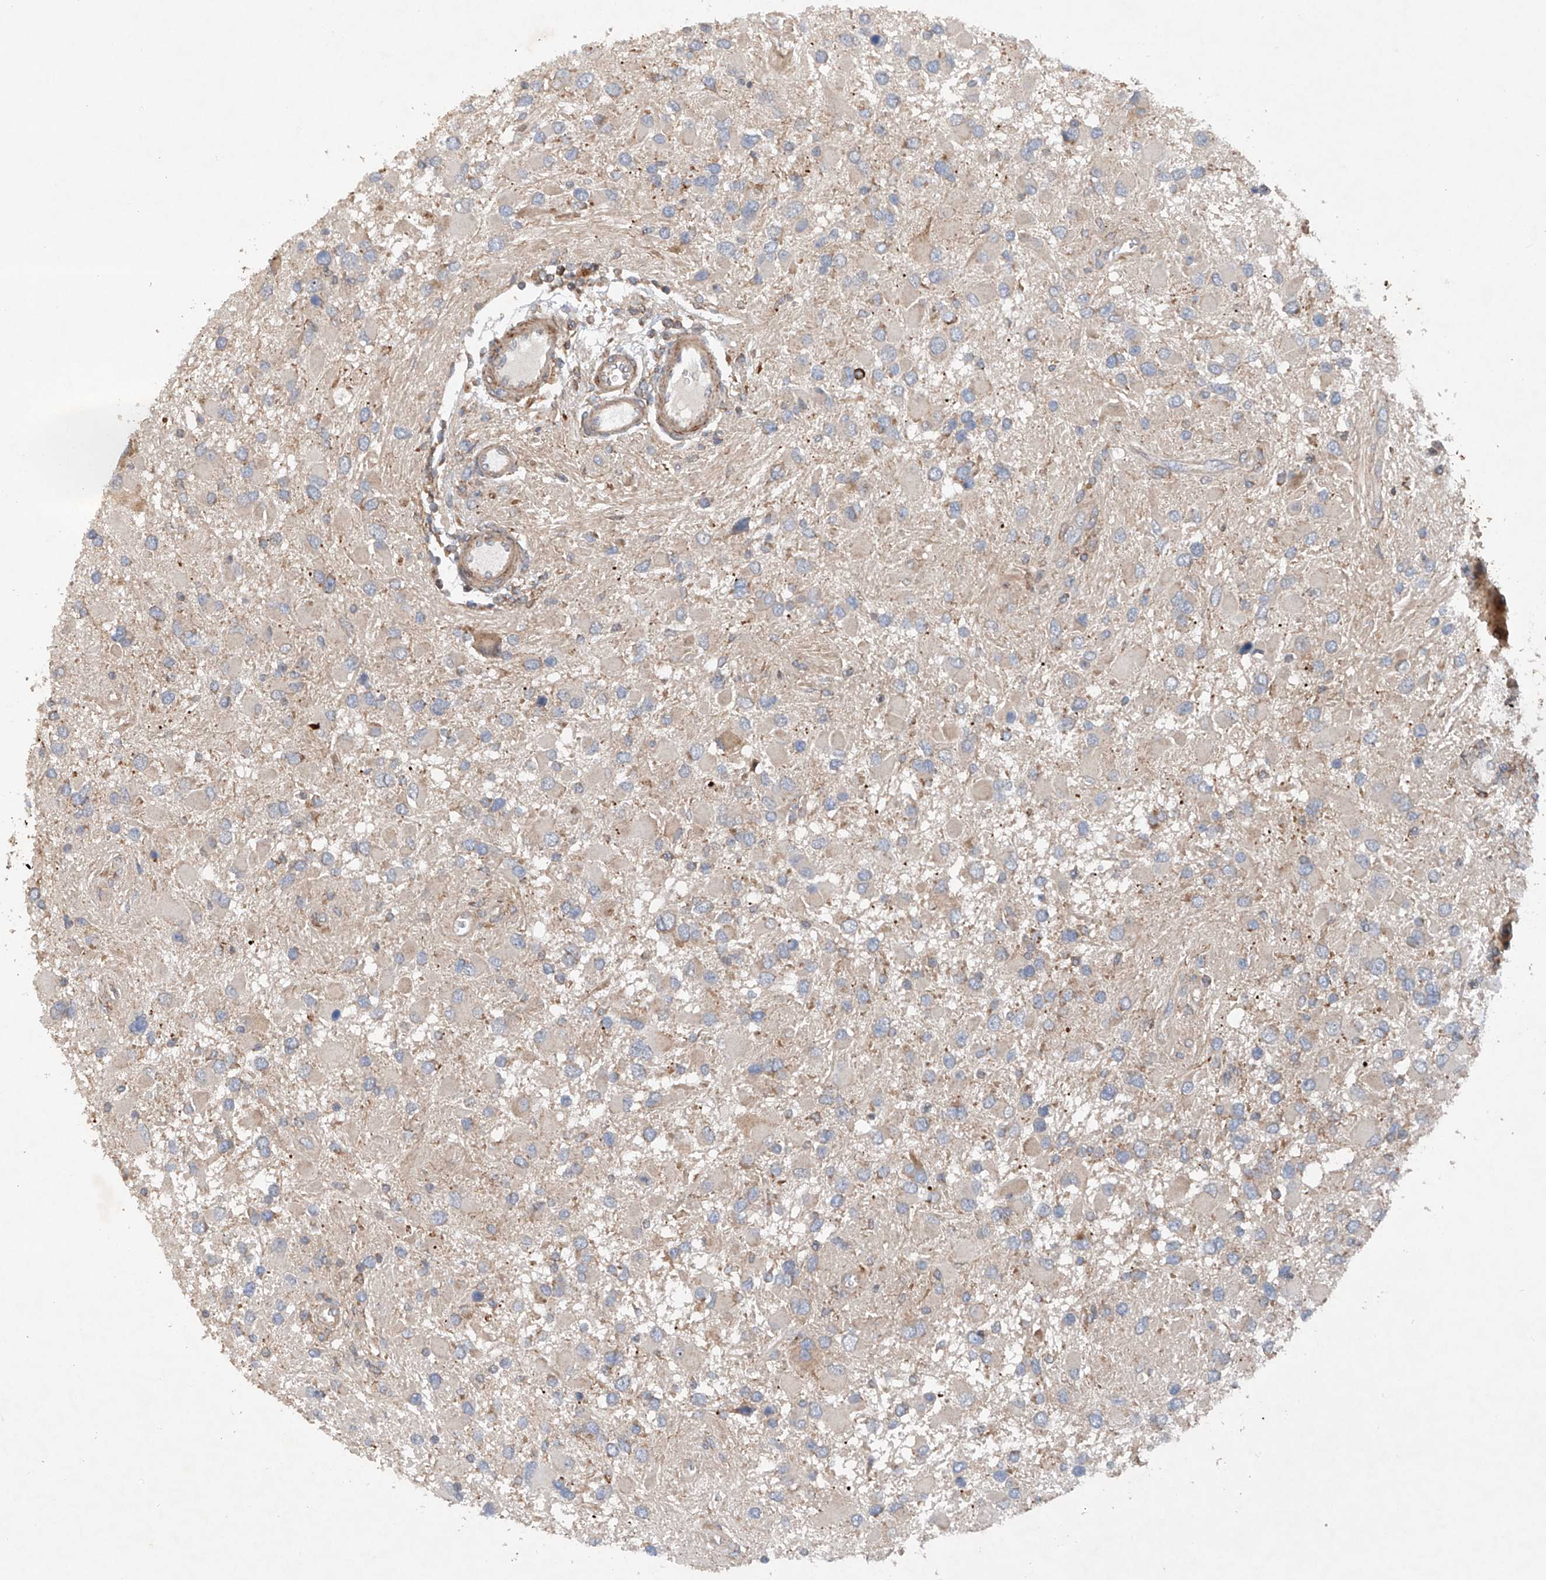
{"staining": {"intensity": "weak", "quantity": "<25%", "location": "cytoplasmic/membranous"}, "tissue": "glioma", "cell_type": "Tumor cells", "image_type": "cancer", "snomed": [{"axis": "morphology", "description": "Glioma, malignant, High grade"}, {"axis": "topography", "description": "Brain"}], "caption": "Malignant high-grade glioma was stained to show a protein in brown. There is no significant positivity in tumor cells.", "gene": "CEP85L", "patient": {"sex": "male", "age": 53}}